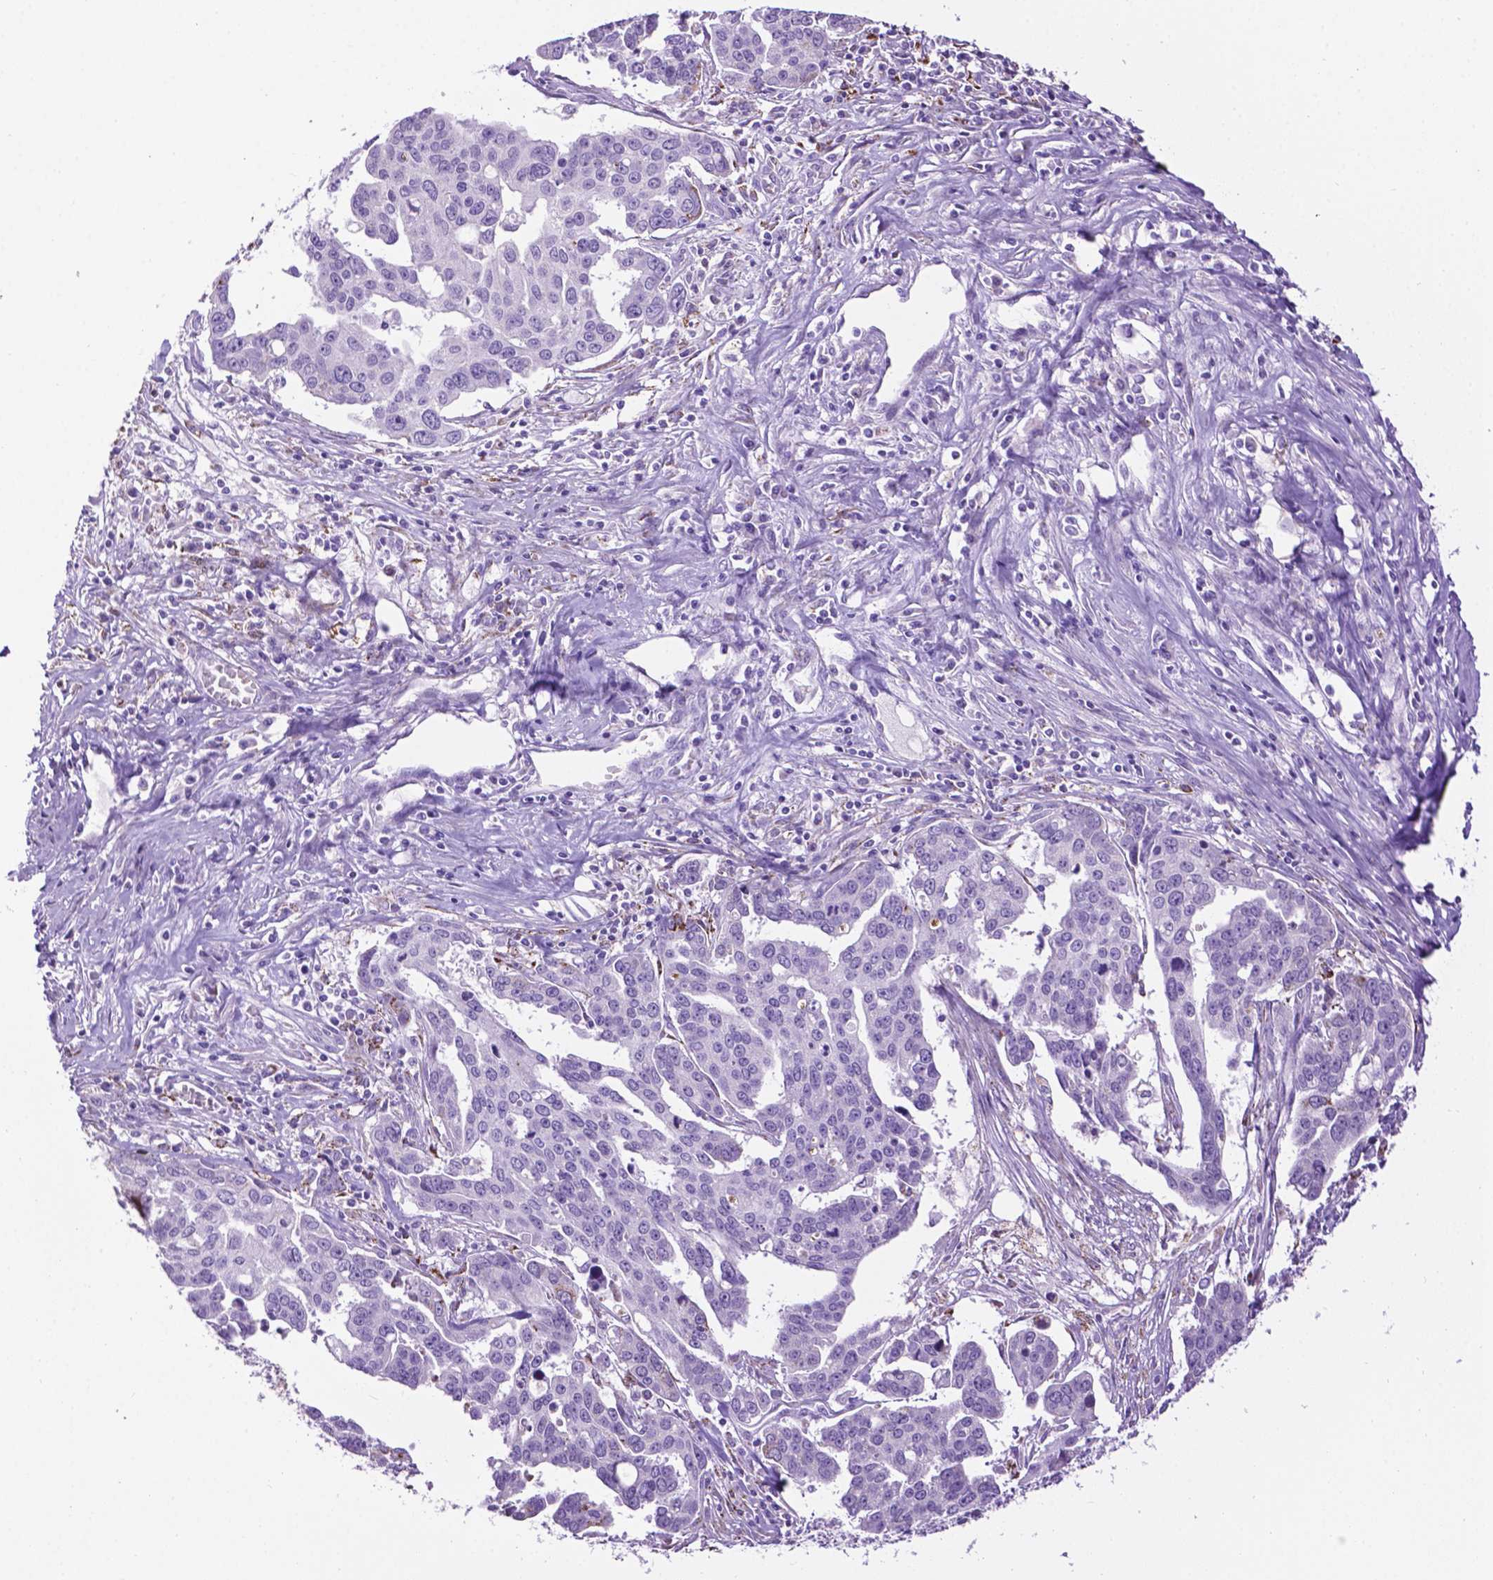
{"staining": {"intensity": "negative", "quantity": "none", "location": "none"}, "tissue": "ovarian cancer", "cell_type": "Tumor cells", "image_type": "cancer", "snomed": [{"axis": "morphology", "description": "Carcinoma, endometroid"}, {"axis": "topography", "description": "Ovary"}], "caption": "The immunohistochemistry image has no significant expression in tumor cells of ovarian endometroid carcinoma tissue.", "gene": "TMEM132E", "patient": {"sex": "female", "age": 78}}